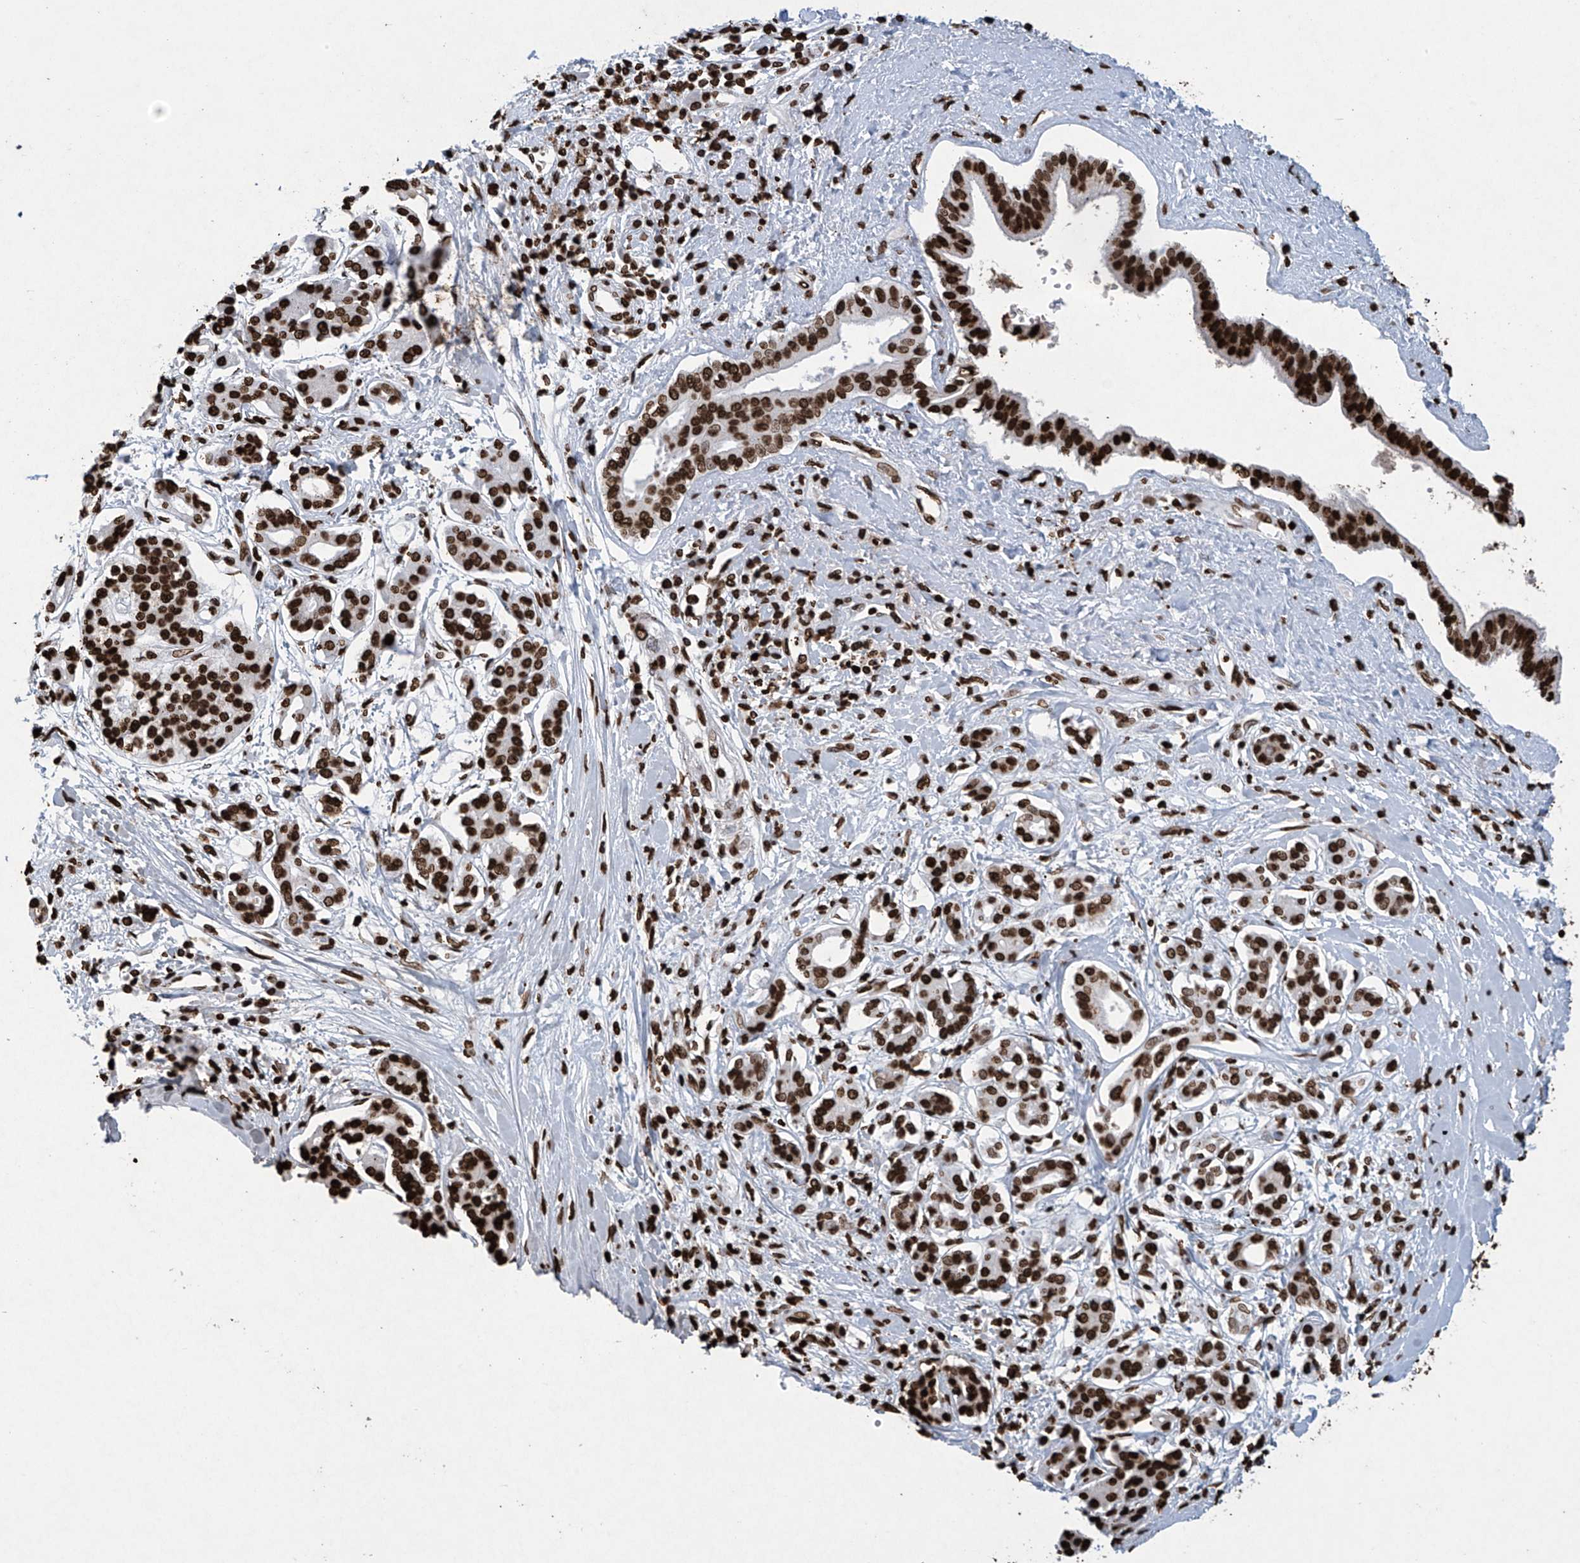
{"staining": {"intensity": "strong", "quantity": ">75%", "location": "nuclear"}, "tissue": "pancreatic cancer", "cell_type": "Tumor cells", "image_type": "cancer", "snomed": [{"axis": "morphology", "description": "Inflammation, NOS"}, {"axis": "morphology", "description": "Adenocarcinoma, NOS"}, {"axis": "topography", "description": "Pancreas"}], "caption": "Adenocarcinoma (pancreatic) tissue demonstrates strong nuclear expression in about >75% of tumor cells The protein of interest is stained brown, and the nuclei are stained in blue (DAB (3,3'-diaminobenzidine) IHC with brightfield microscopy, high magnification).", "gene": "H3-3A", "patient": {"sex": "female", "age": 56}}